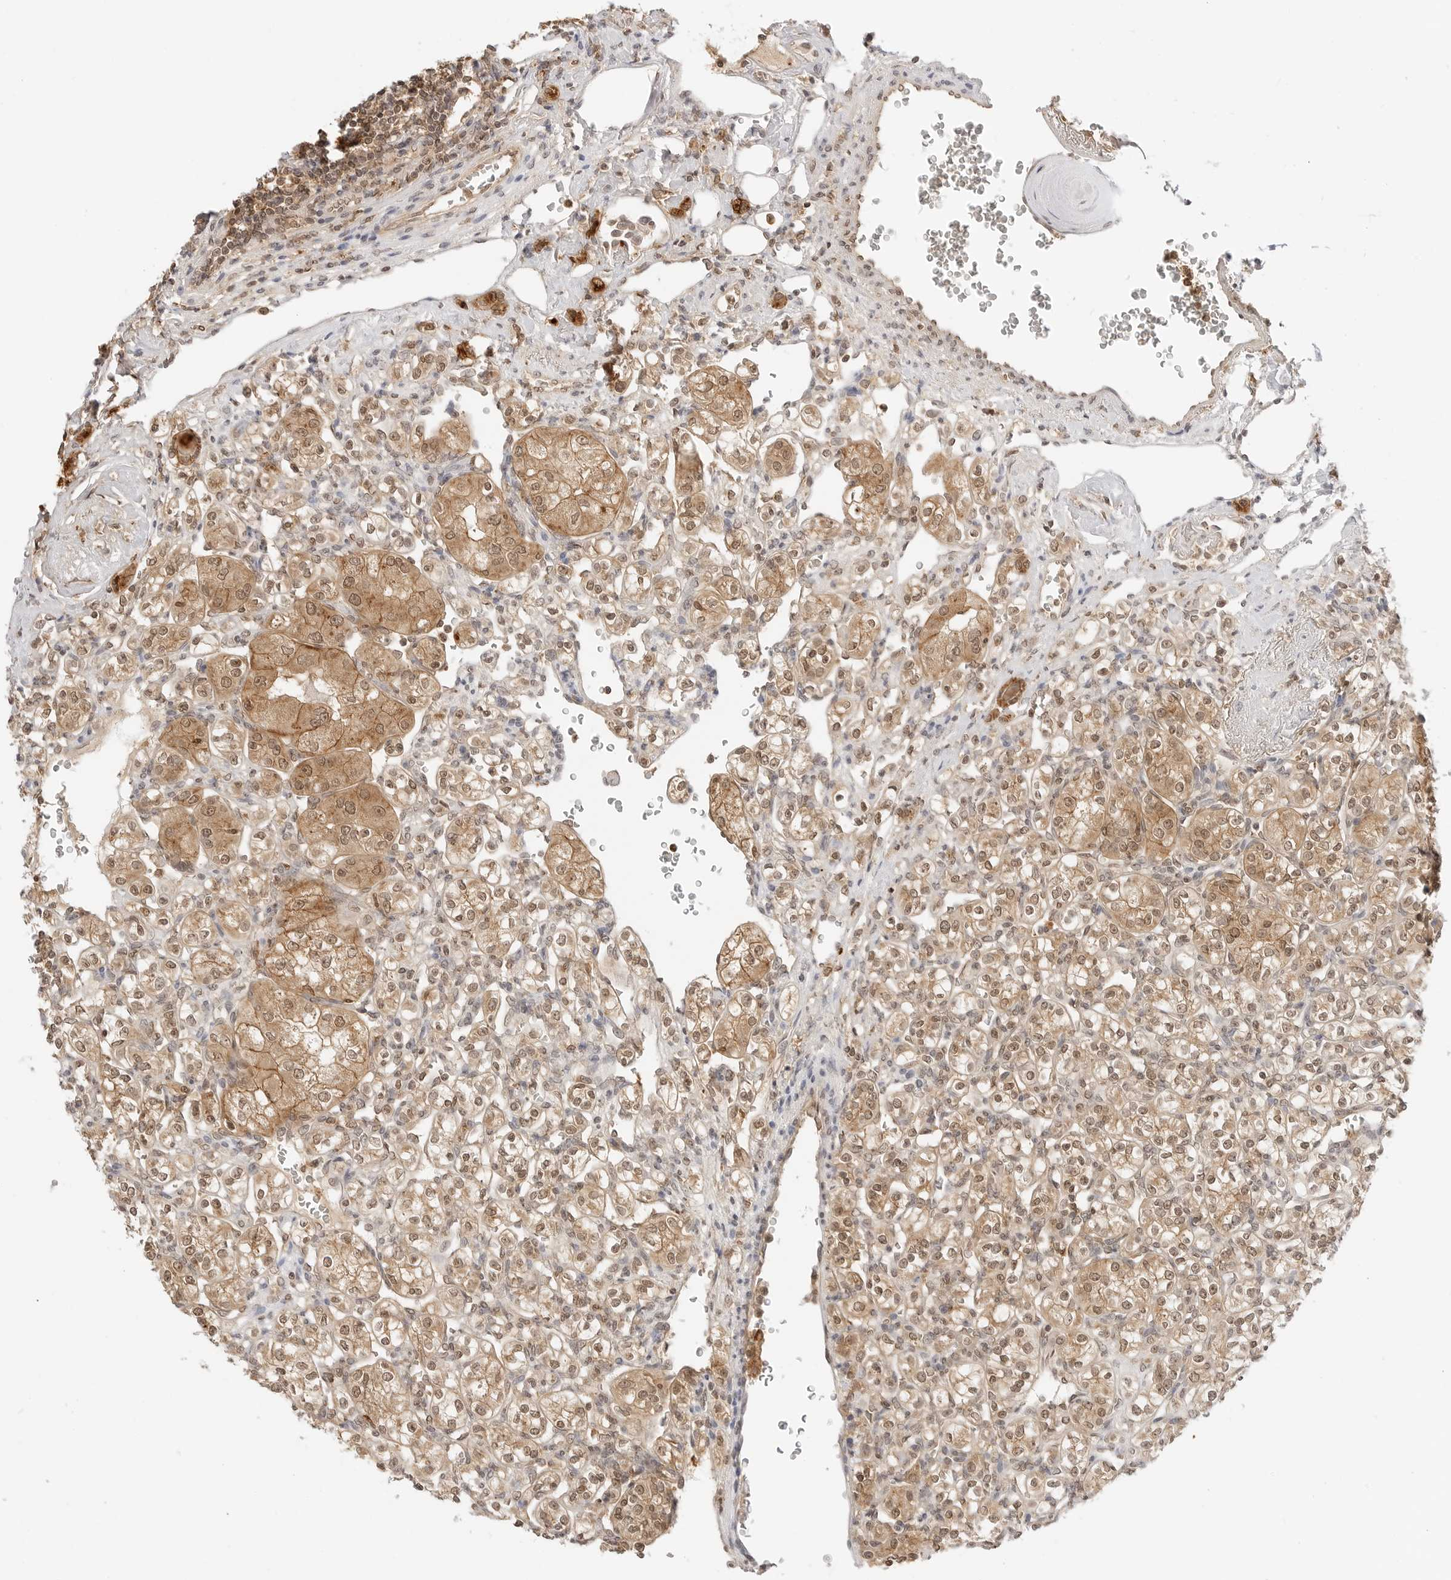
{"staining": {"intensity": "moderate", "quantity": ">75%", "location": "cytoplasmic/membranous,nuclear"}, "tissue": "renal cancer", "cell_type": "Tumor cells", "image_type": "cancer", "snomed": [{"axis": "morphology", "description": "Adenocarcinoma, NOS"}, {"axis": "topography", "description": "Kidney"}], "caption": "Tumor cells exhibit moderate cytoplasmic/membranous and nuclear staining in about >75% of cells in renal cancer (adenocarcinoma).", "gene": "EPHA1", "patient": {"sex": "male", "age": 77}}